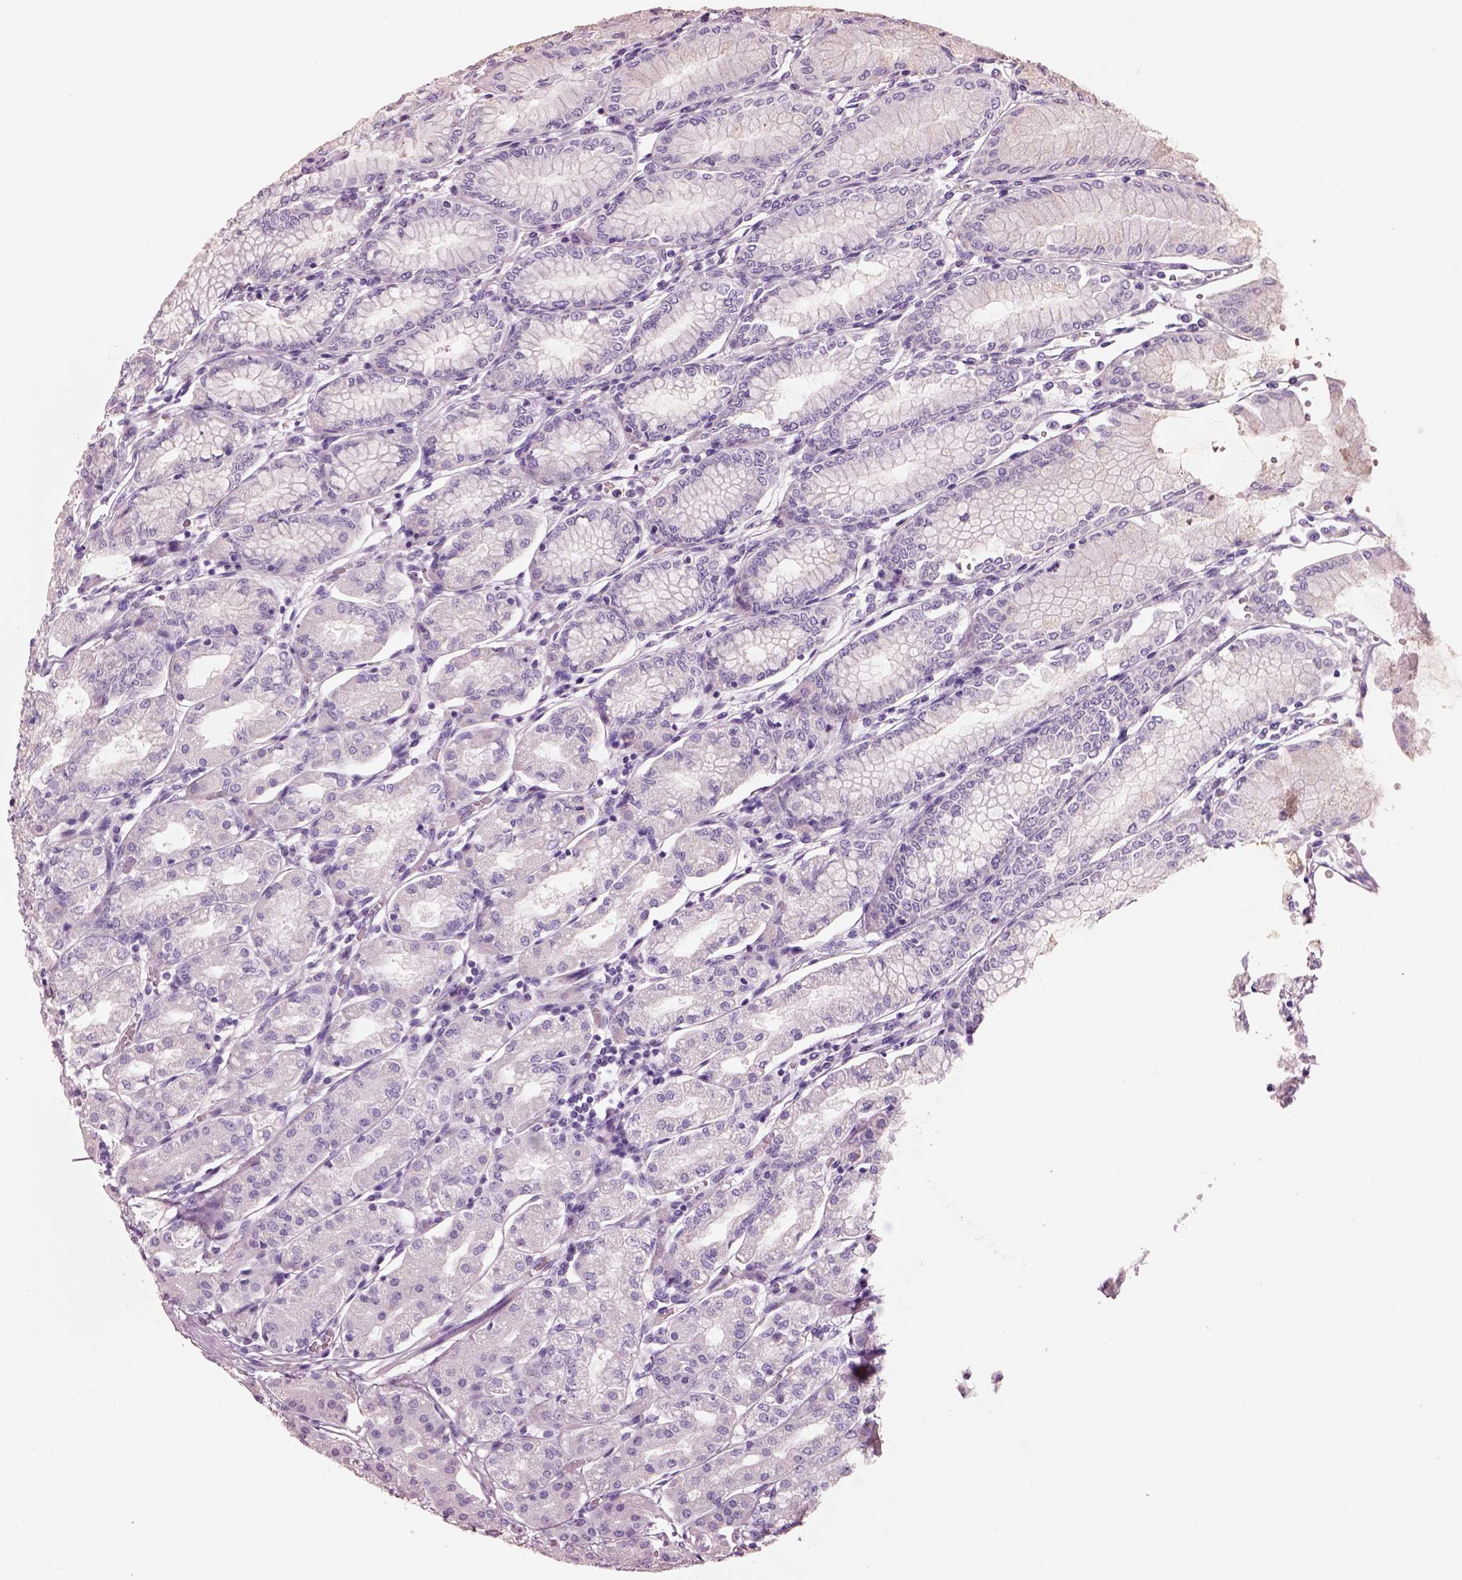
{"staining": {"intensity": "weak", "quantity": "<25%", "location": "cytoplasmic/membranous"}, "tissue": "stomach", "cell_type": "Glandular cells", "image_type": "normal", "snomed": [{"axis": "morphology", "description": "Normal tissue, NOS"}, {"axis": "topography", "description": "Skeletal muscle"}, {"axis": "topography", "description": "Stomach"}], "caption": "This is a micrograph of IHC staining of unremarkable stomach, which shows no expression in glandular cells. Brightfield microscopy of IHC stained with DAB (3,3'-diaminobenzidine) (brown) and hematoxylin (blue), captured at high magnification.", "gene": "PNOC", "patient": {"sex": "female", "age": 57}}